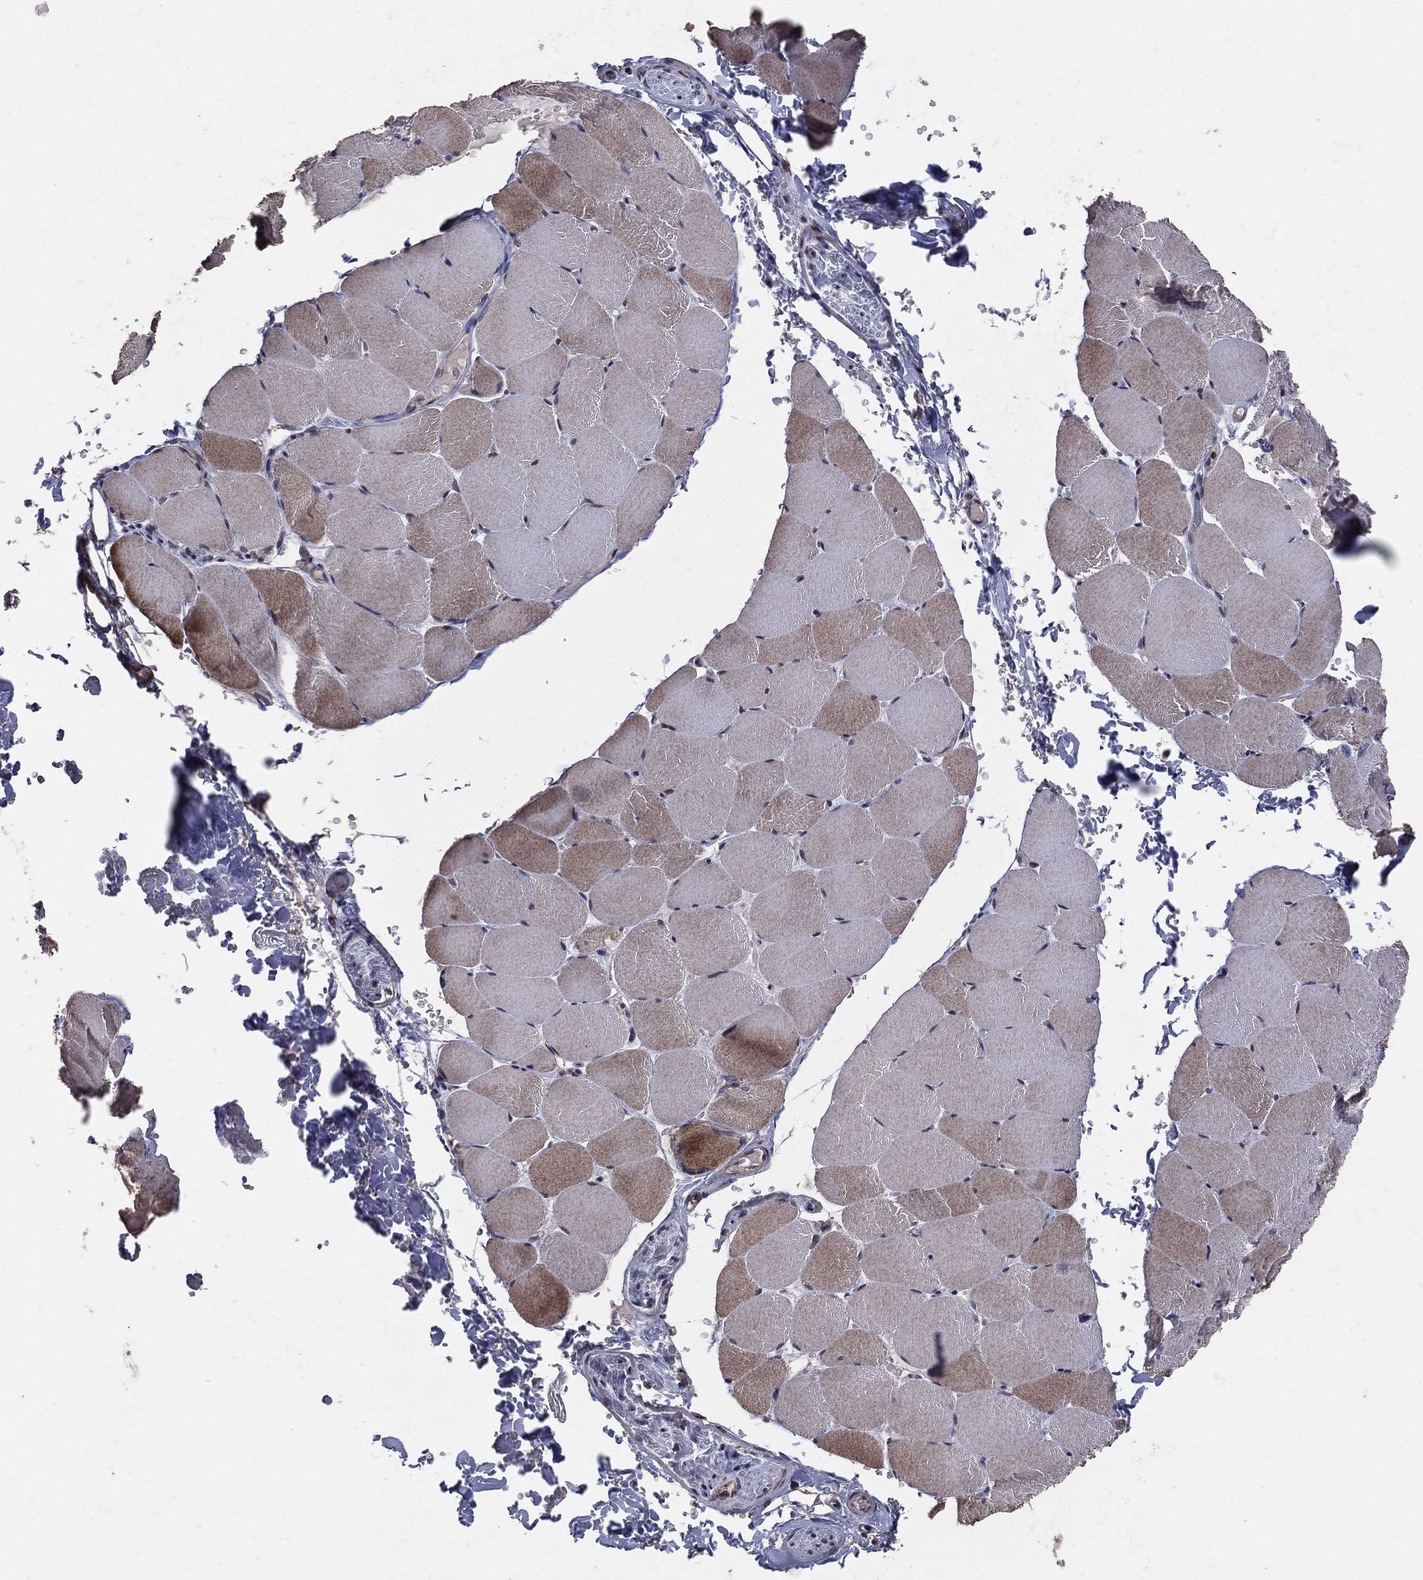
{"staining": {"intensity": "moderate", "quantity": "<25%", "location": "cytoplasmic/membranous"}, "tissue": "skeletal muscle", "cell_type": "Myocytes", "image_type": "normal", "snomed": [{"axis": "morphology", "description": "Normal tissue, NOS"}, {"axis": "topography", "description": "Skeletal muscle"}], "caption": "The histopathology image reveals immunohistochemical staining of unremarkable skeletal muscle. There is moderate cytoplasmic/membranous staining is identified in approximately <25% of myocytes. (DAB (3,3'-diaminobenzidine) IHC, brown staining for protein, blue staining for nuclei).", "gene": "LY6K", "patient": {"sex": "female", "age": 37}}